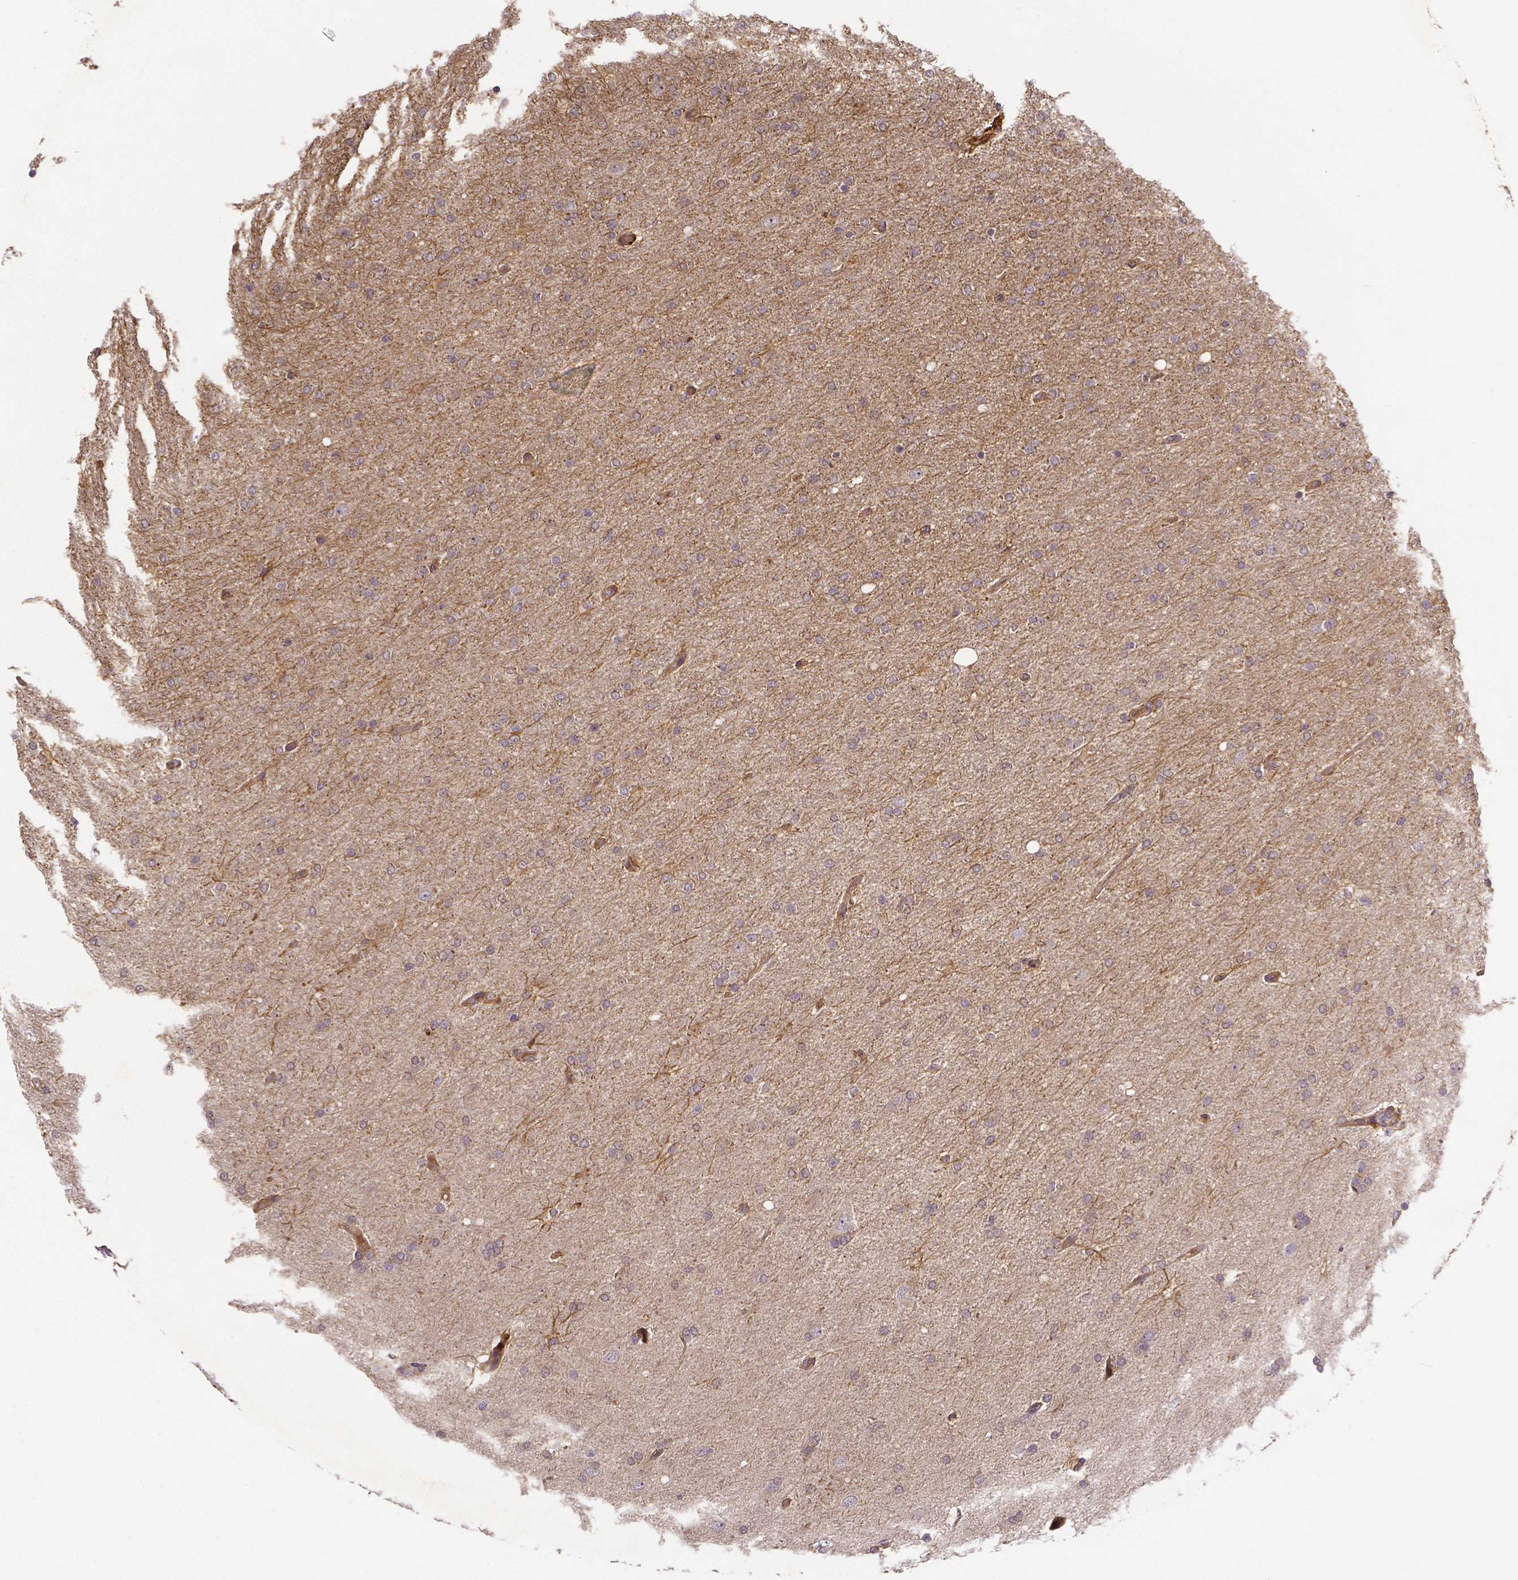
{"staining": {"intensity": "negative", "quantity": "none", "location": "none"}, "tissue": "glioma", "cell_type": "Tumor cells", "image_type": "cancer", "snomed": [{"axis": "morphology", "description": "Glioma, malignant, High grade"}, {"axis": "topography", "description": "Cerebral cortex"}], "caption": "Tumor cells show no significant staining in malignant glioma (high-grade).", "gene": "RNF123", "patient": {"sex": "male", "age": 70}}